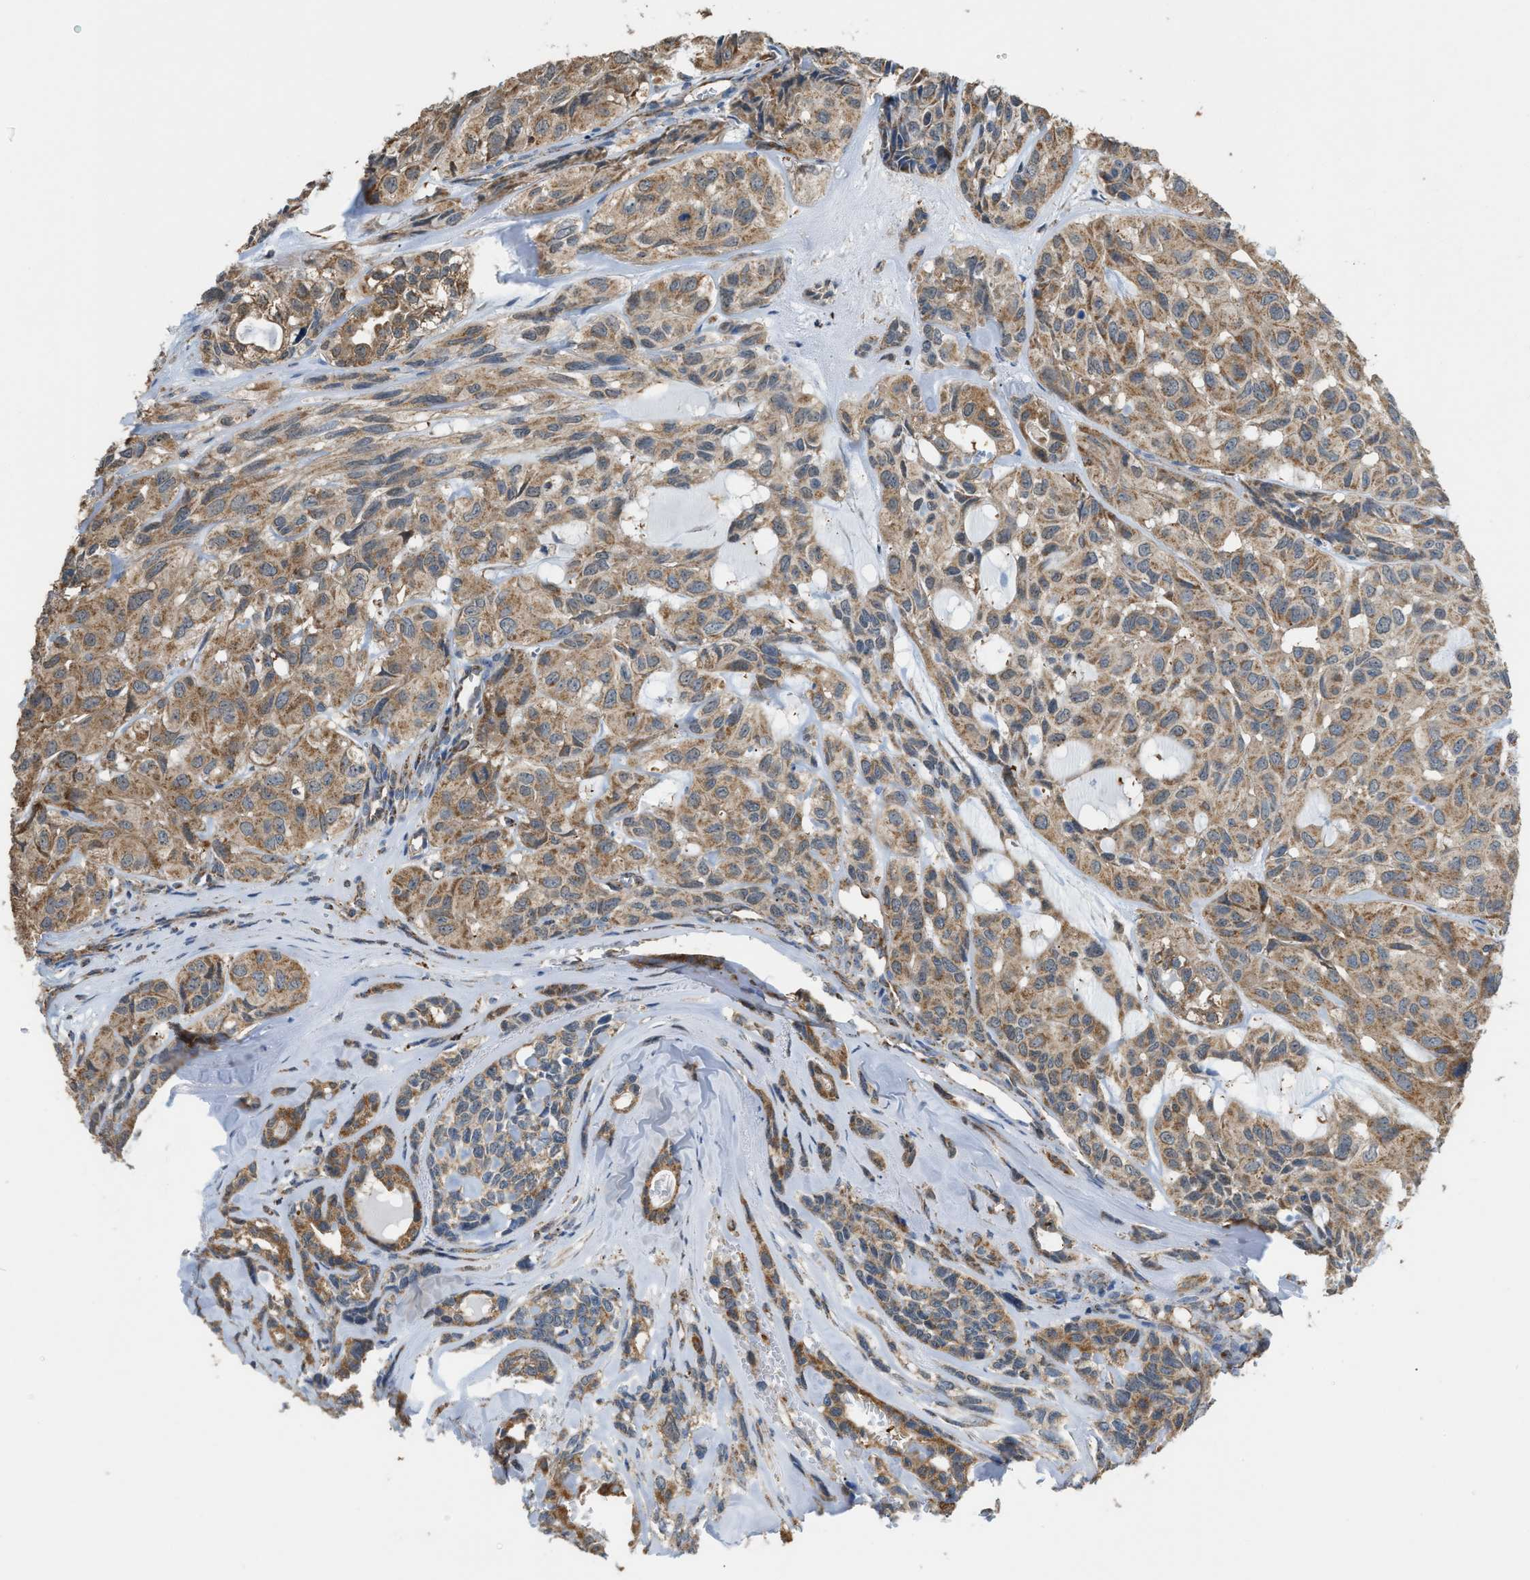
{"staining": {"intensity": "moderate", "quantity": ">75%", "location": "cytoplasmic/membranous"}, "tissue": "head and neck cancer", "cell_type": "Tumor cells", "image_type": "cancer", "snomed": [{"axis": "morphology", "description": "Adenocarcinoma, NOS"}, {"axis": "topography", "description": "Salivary gland, NOS"}, {"axis": "topography", "description": "Head-Neck"}], "caption": "The histopathology image exhibits a brown stain indicating the presence of a protein in the cytoplasmic/membranous of tumor cells in head and neck cancer. (DAB (3,3'-diaminobenzidine) IHC with brightfield microscopy, high magnification).", "gene": "ETFB", "patient": {"sex": "female", "age": 76}}